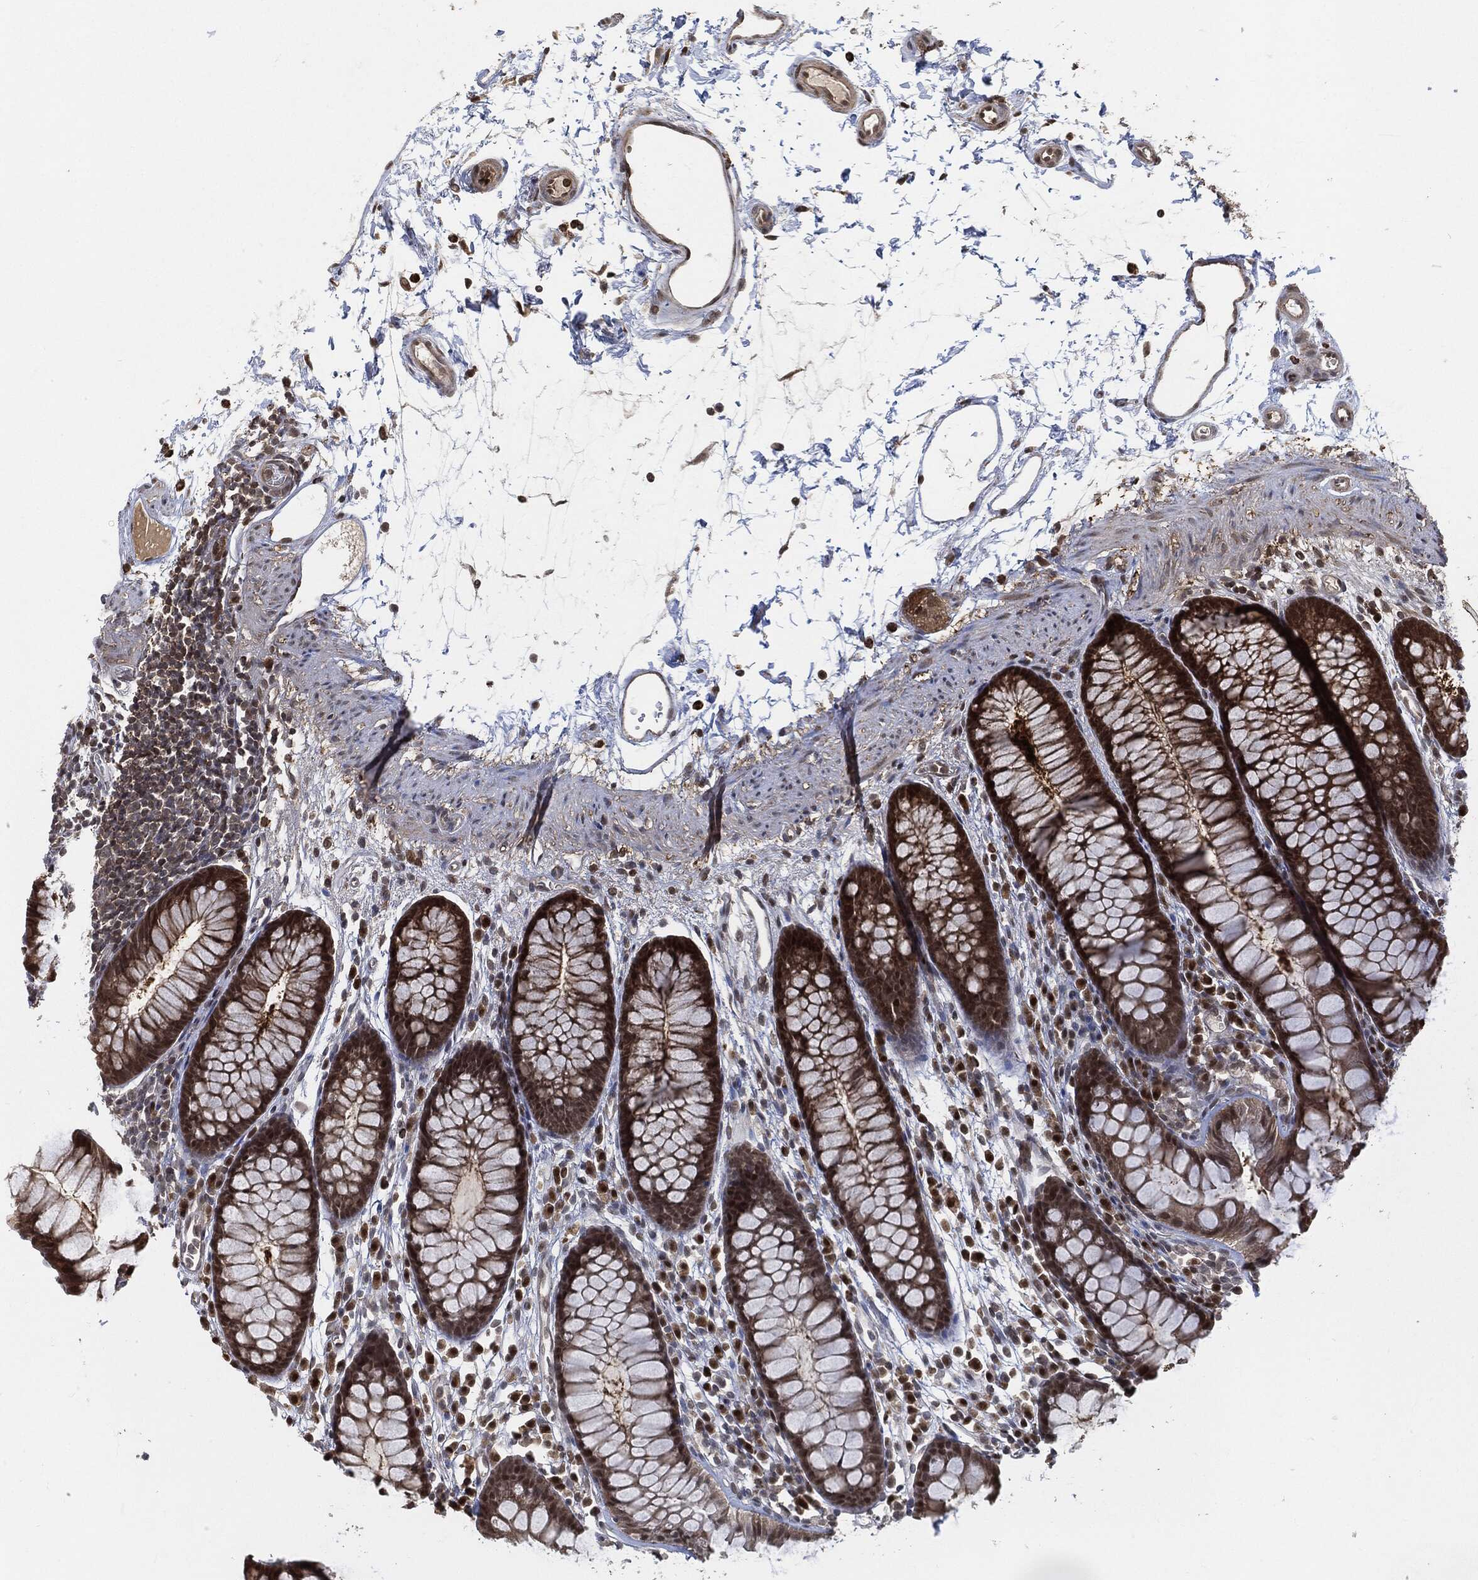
{"staining": {"intensity": "moderate", "quantity": ">75%", "location": "nuclear"}, "tissue": "colon", "cell_type": "Endothelial cells", "image_type": "normal", "snomed": [{"axis": "morphology", "description": "Normal tissue, NOS"}, {"axis": "topography", "description": "Colon"}], "caption": "The histopathology image demonstrates immunohistochemical staining of unremarkable colon. There is moderate nuclear staining is identified in about >75% of endothelial cells. Nuclei are stained in blue.", "gene": "CUTA", "patient": {"sex": "male", "age": 76}}